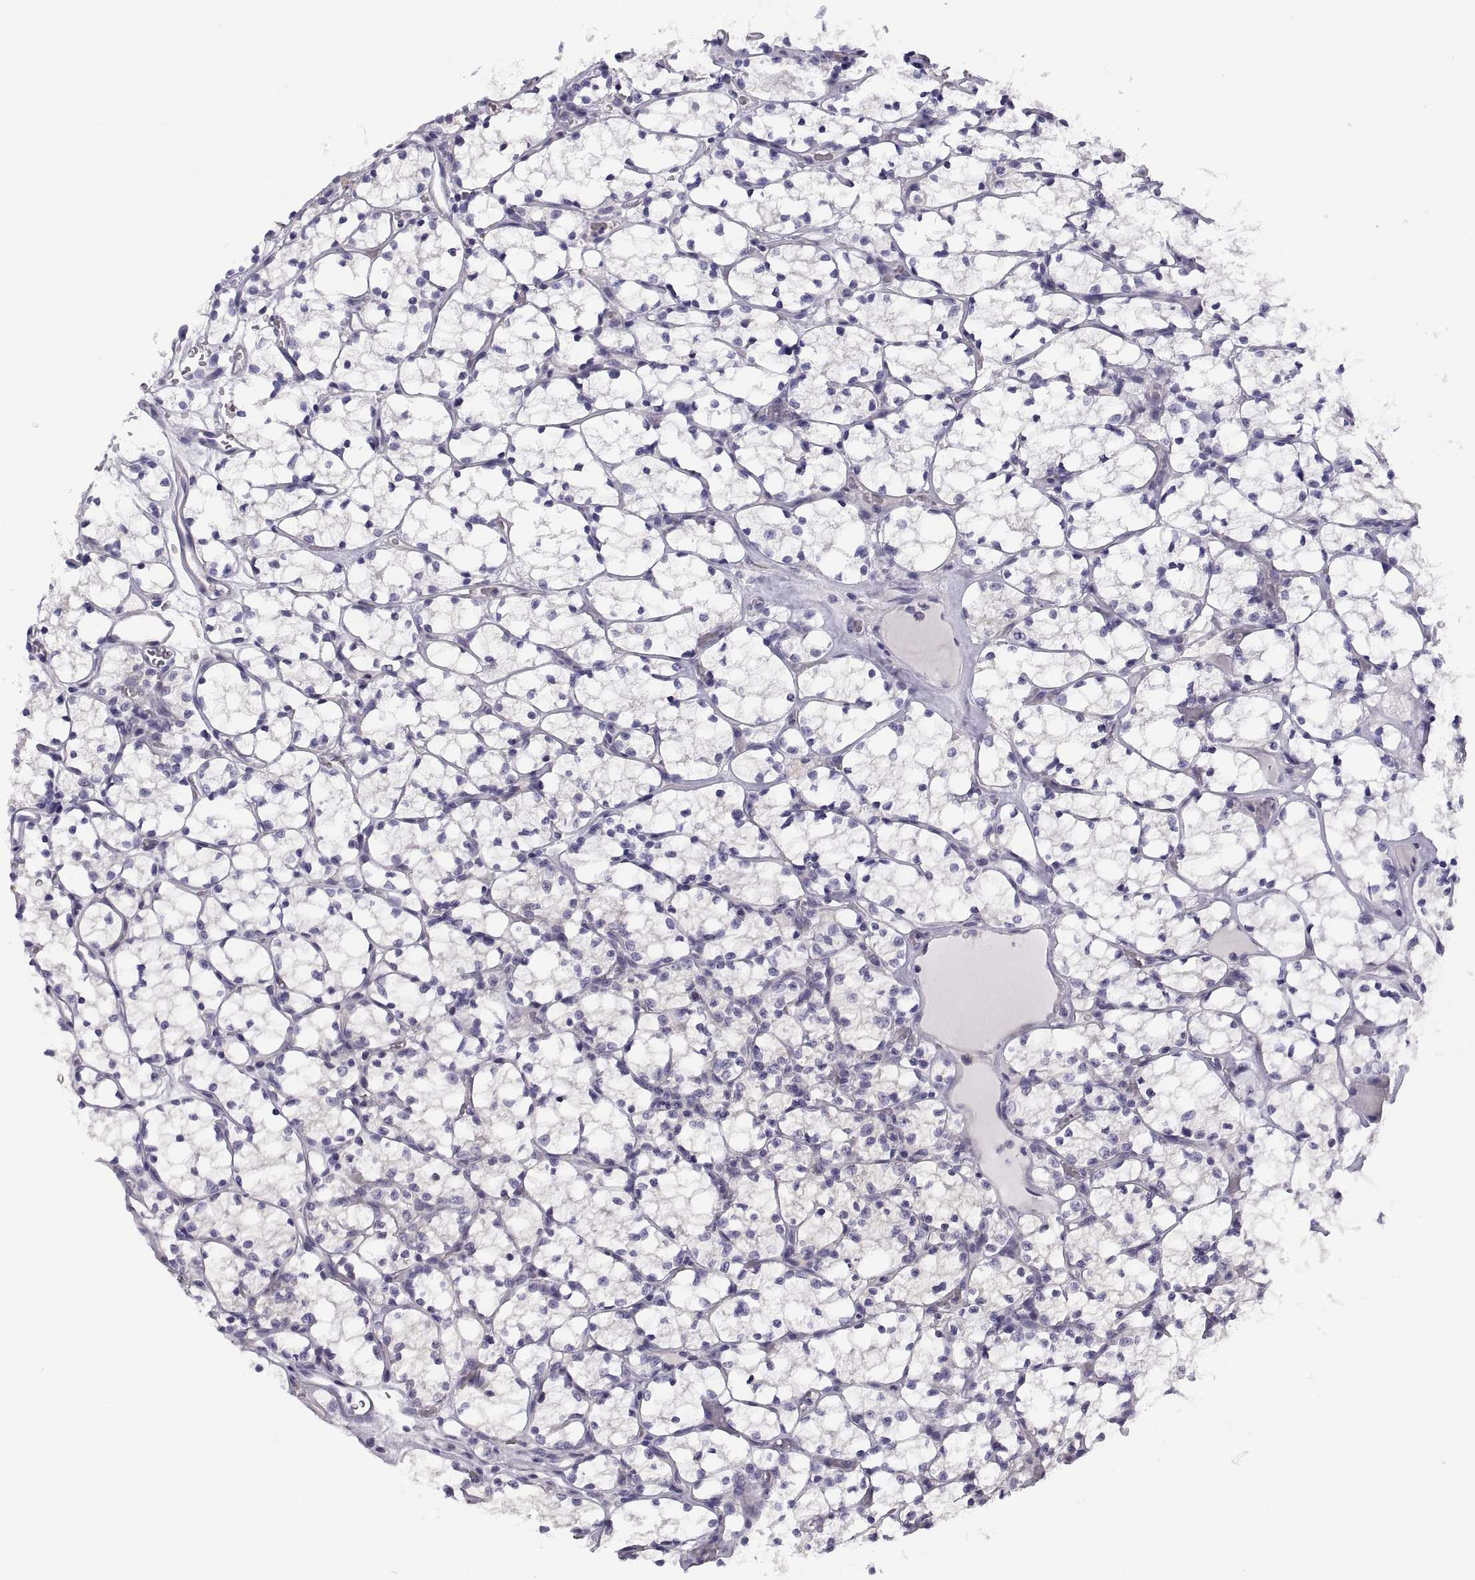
{"staining": {"intensity": "negative", "quantity": "none", "location": "none"}, "tissue": "renal cancer", "cell_type": "Tumor cells", "image_type": "cancer", "snomed": [{"axis": "morphology", "description": "Adenocarcinoma, NOS"}, {"axis": "topography", "description": "Kidney"}], "caption": "This is an immunohistochemistry photomicrograph of renal cancer. There is no positivity in tumor cells.", "gene": "STRC", "patient": {"sex": "female", "age": 69}}